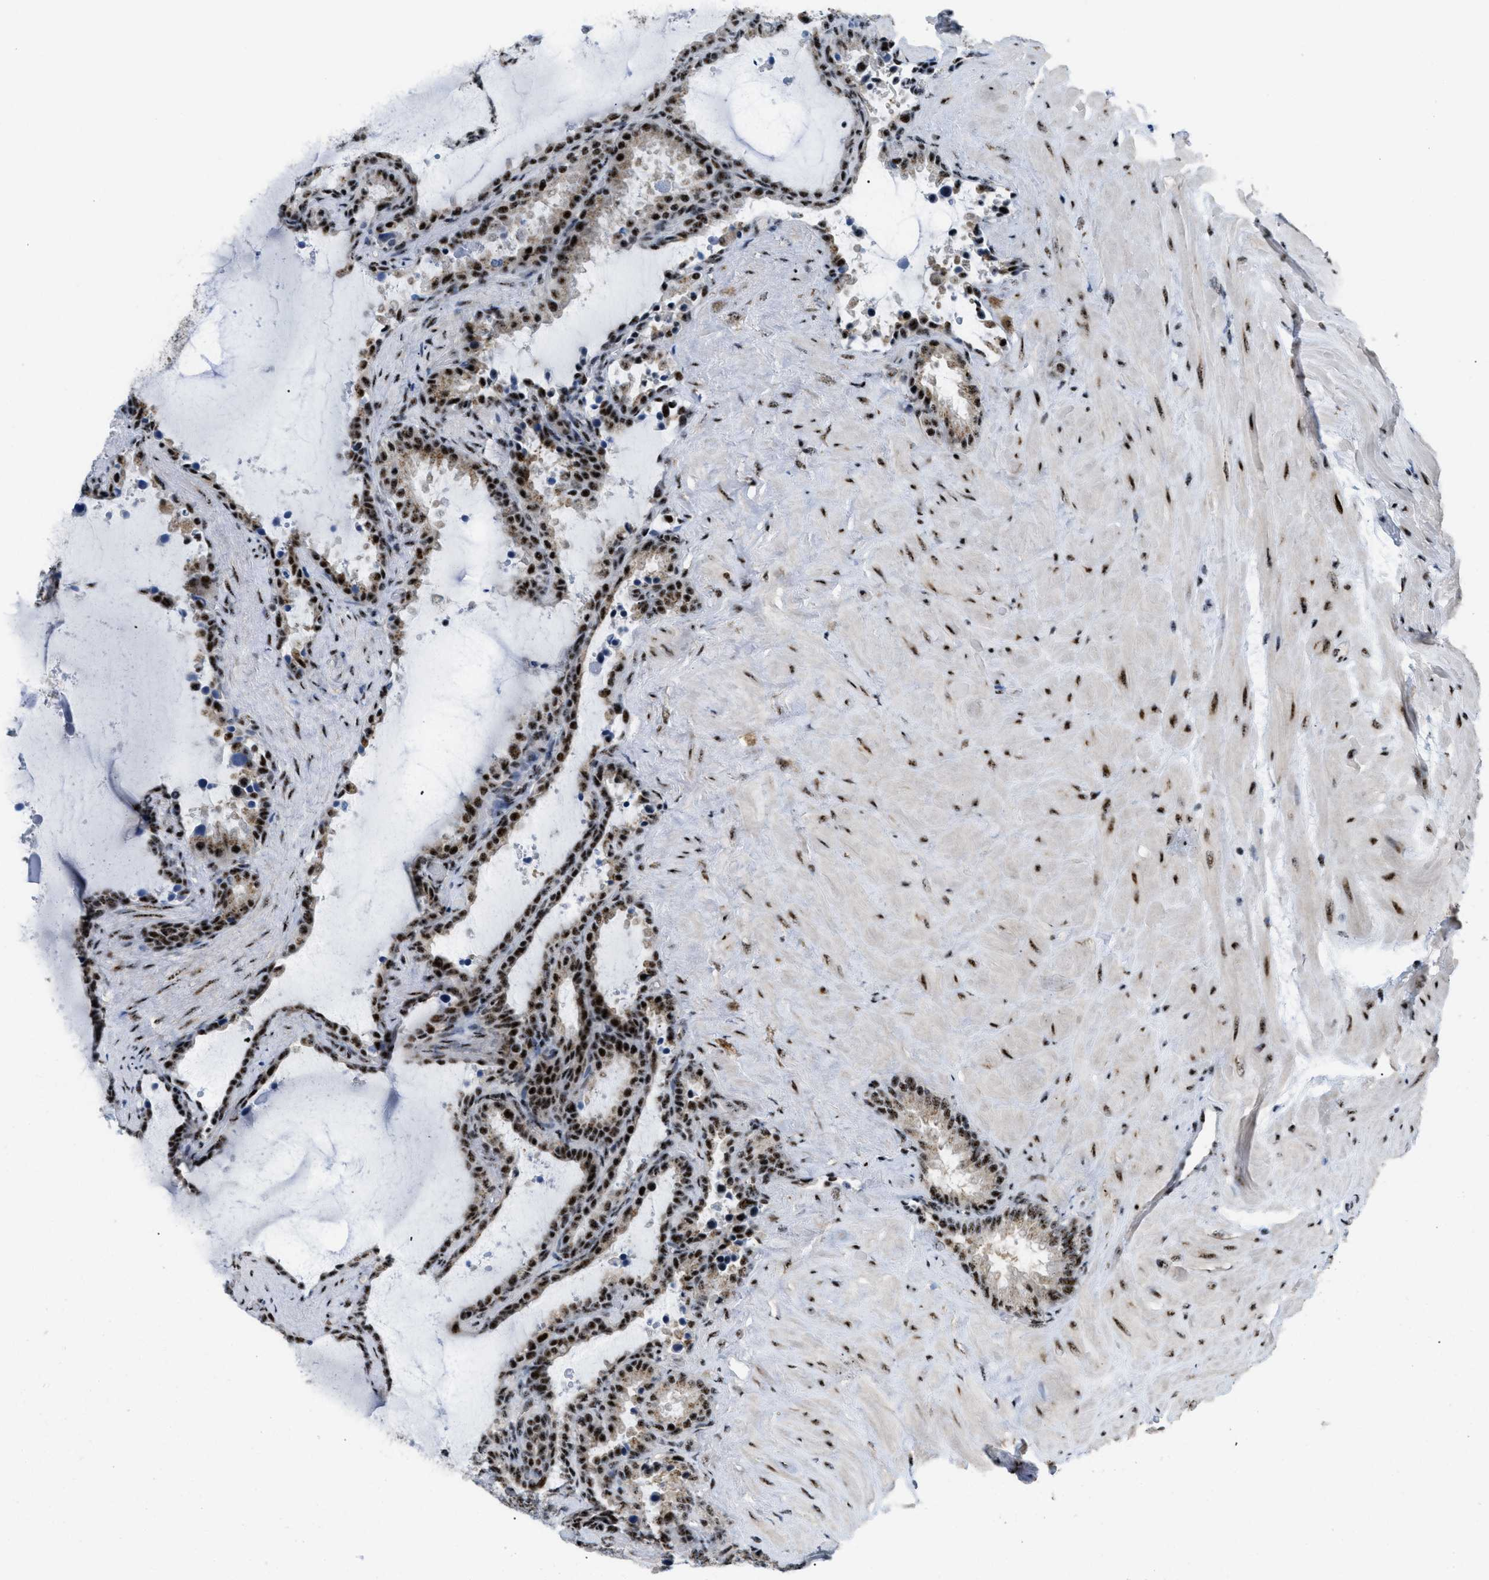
{"staining": {"intensity": "strong", "quantity": ">75%", "location": "nuclear"}, "tissue": "seminal vesicle", "cell_type": "Glandular cells", "image_type": "normal", "snomed": [{"axis": "morphology", "description": "Normal tissue, NOS"}, {"axis": "topography", "description": "Seminal veicle"}], "caption": "DAB immunohistochemical staining of unremarkable seminal vesicle shows strong nuclear protein staining in about >75% of glandular cells.", "gene": "CDR2", "patient": {"sex": "male", "age": 46}}